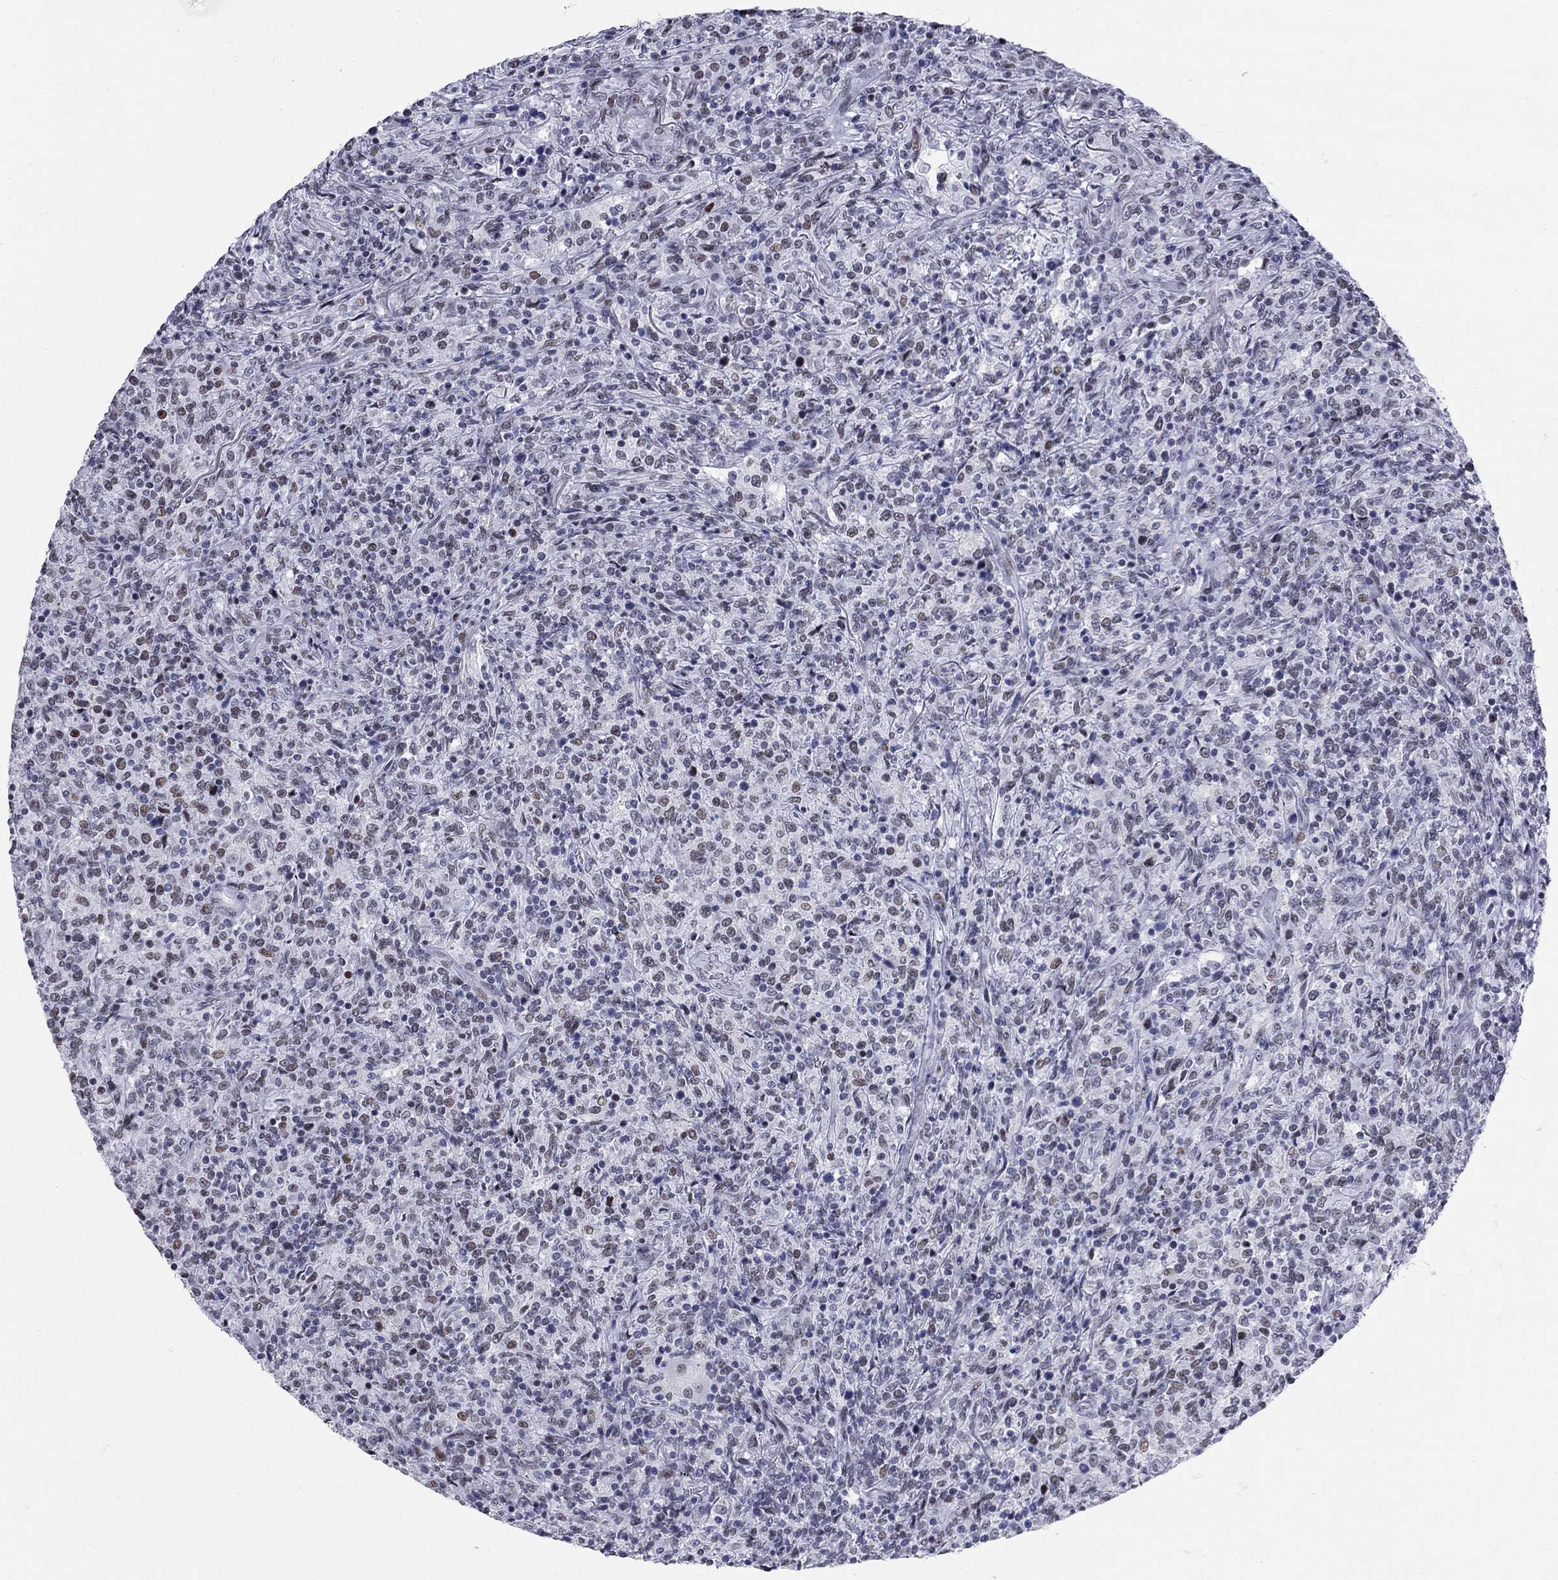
{"staining": {"intensity": "negative", "quantity": "none", "location": "none"}, "tissue": "lymphoma", "cell_type": "Tumor cells", "image_type": "cancer", "snomed": [{"axis": "morphology", "description": "Malignant lymphoma, non-Hodgkin's type, High grade"}, {"axis": "topography", "description": "Lung"}], "caption": "Tumor cells are negative for protein expression in human lymphoma.", "gene": "ASF1B", "patient": {"sex": "male", "age": 79}}